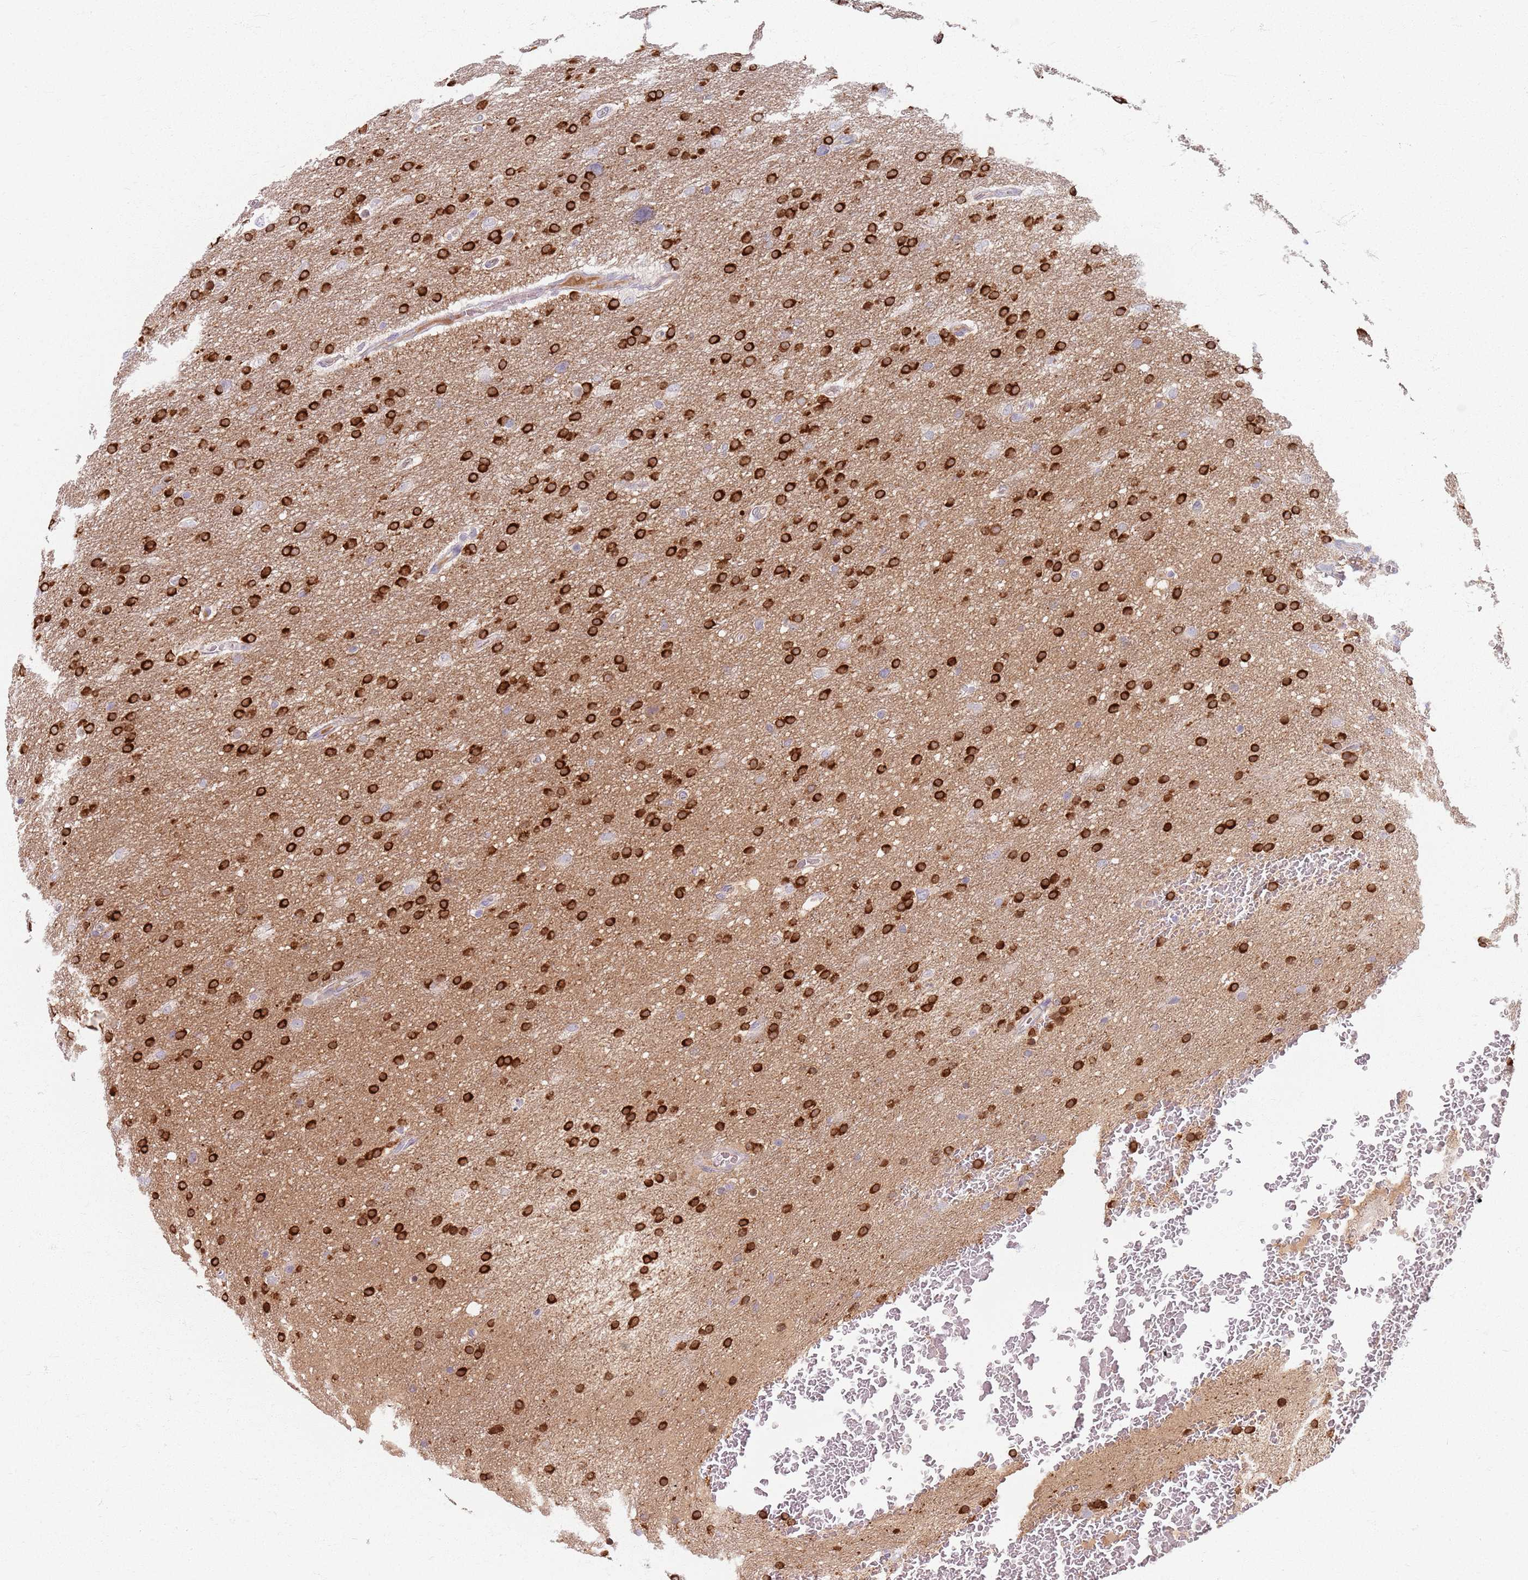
{"staining": {"intensity": "strong", "quantity": ">75%", "location": "cytoplasmic/membranous"}, "tissue": "glioma", "cell_type": "Tumor cells", "image_type": "cancer", "snomed": [{"axis": "morphology", "description": "Glioma, malignant, High grade"}, {"axis": "topography", "description": "Cerebral cortex"}], "caption": "Protein expression analysis of human malignant high-grade glioma reveals strong cytoplasmic/membranous expression in about >75% of tumor cells. Using DAB (3,3'-diaminobenzidine) (brown) and hematoxylin (blue) stains, captured at high magnification using brightfield microscopy.", "gene": "CRIPT", "patient": {"sex": "female", "age": 36}}